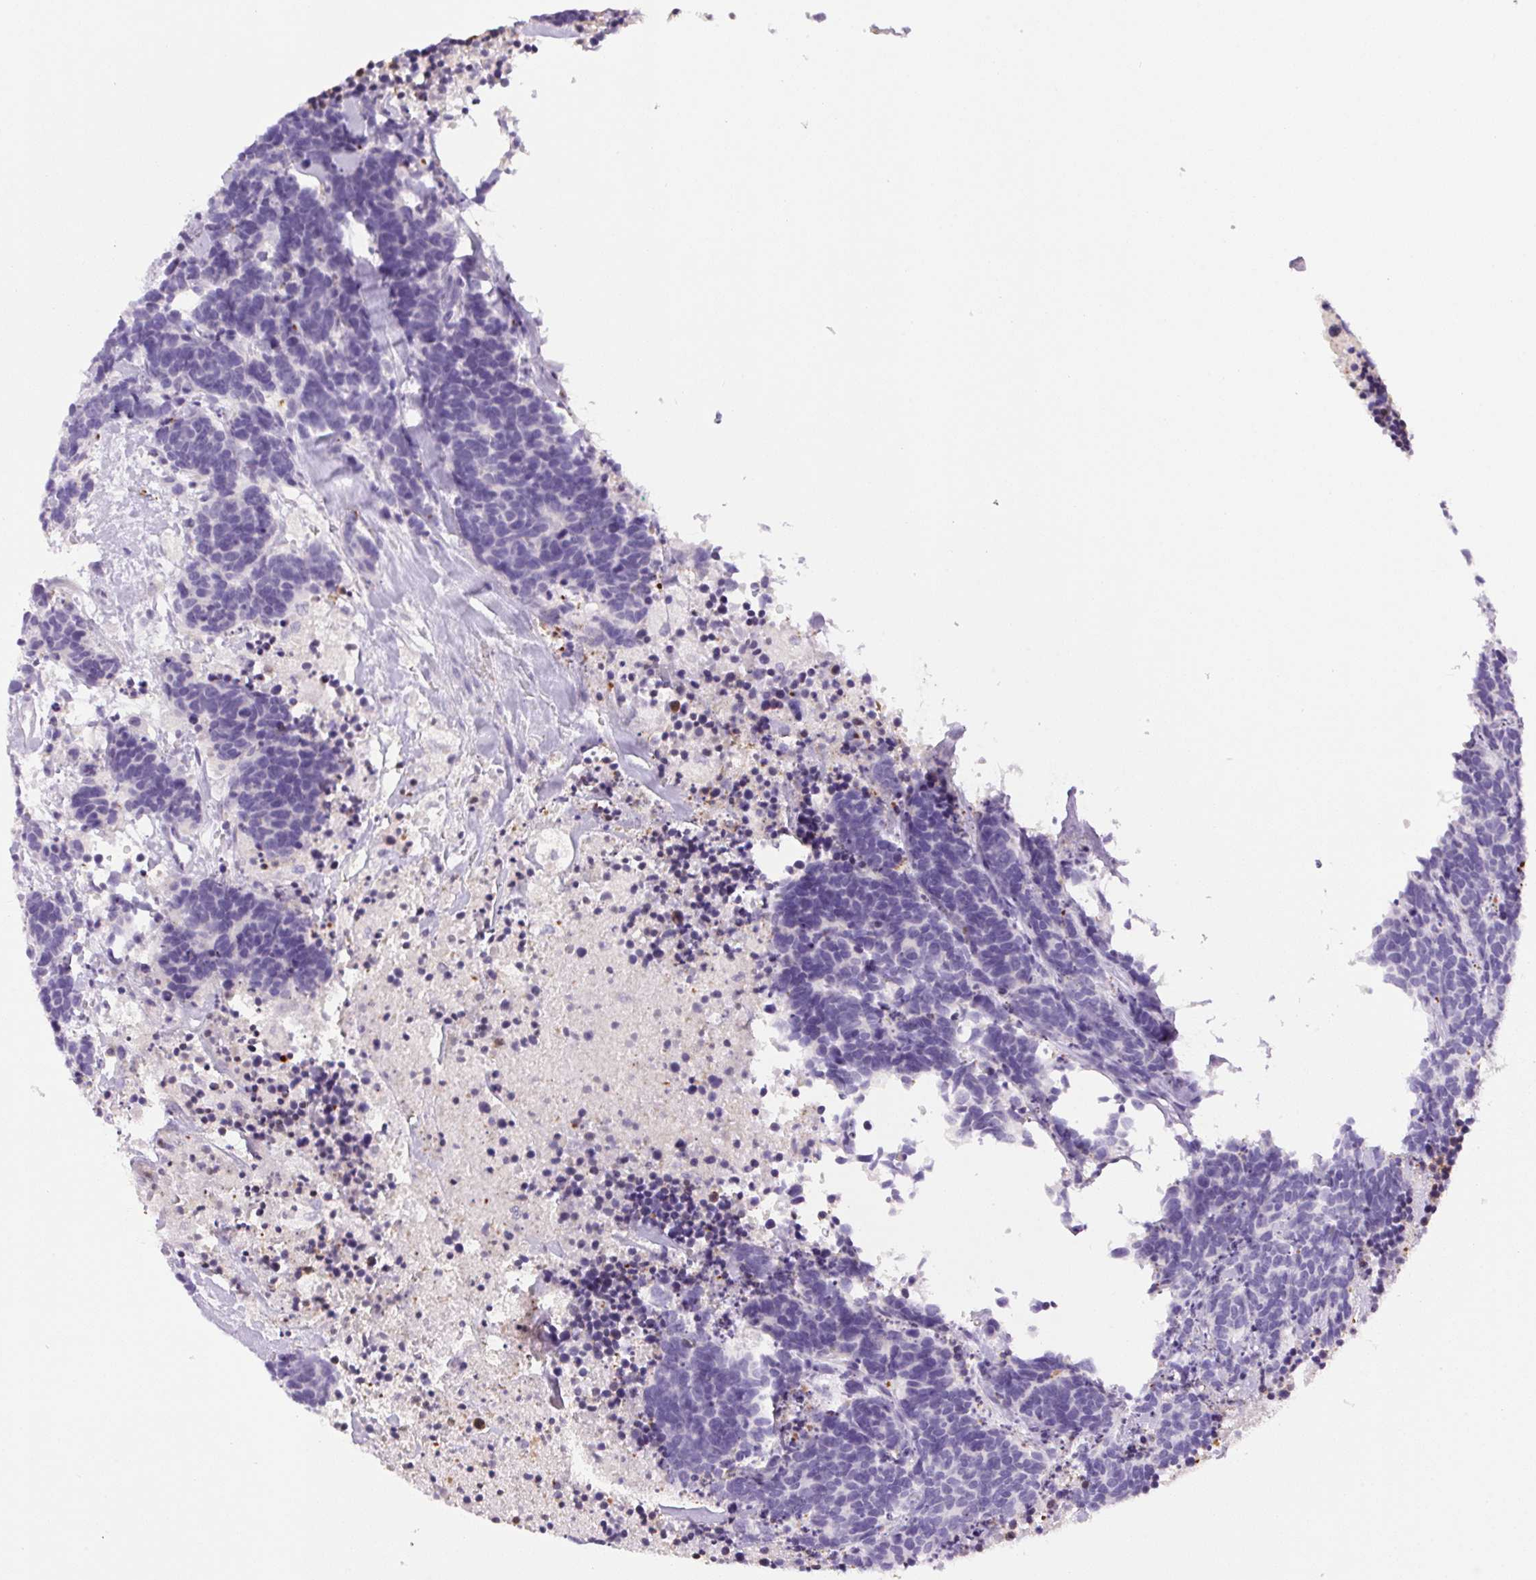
{"staining": {"intensity": "negative", "quantity": "none", "location": "none"}, "tissue": "carcinoid", "cell_type": "Tumor cells", "image_type": "cancer", "snomed": [{"axis": "morphology", "description": "Carcinoma, NOS"}, {"axis": "morphology", "description": "Carcinoid, malignant, NOS"}, {"axis": "topography", "description": "Prostate"}], "caption": "DAB immunohistochemical staining of carcinoma displays no significant staining in tumor cells.", "gene": "TMEM88B", "patient": {"sex": "male", "age": 57}}